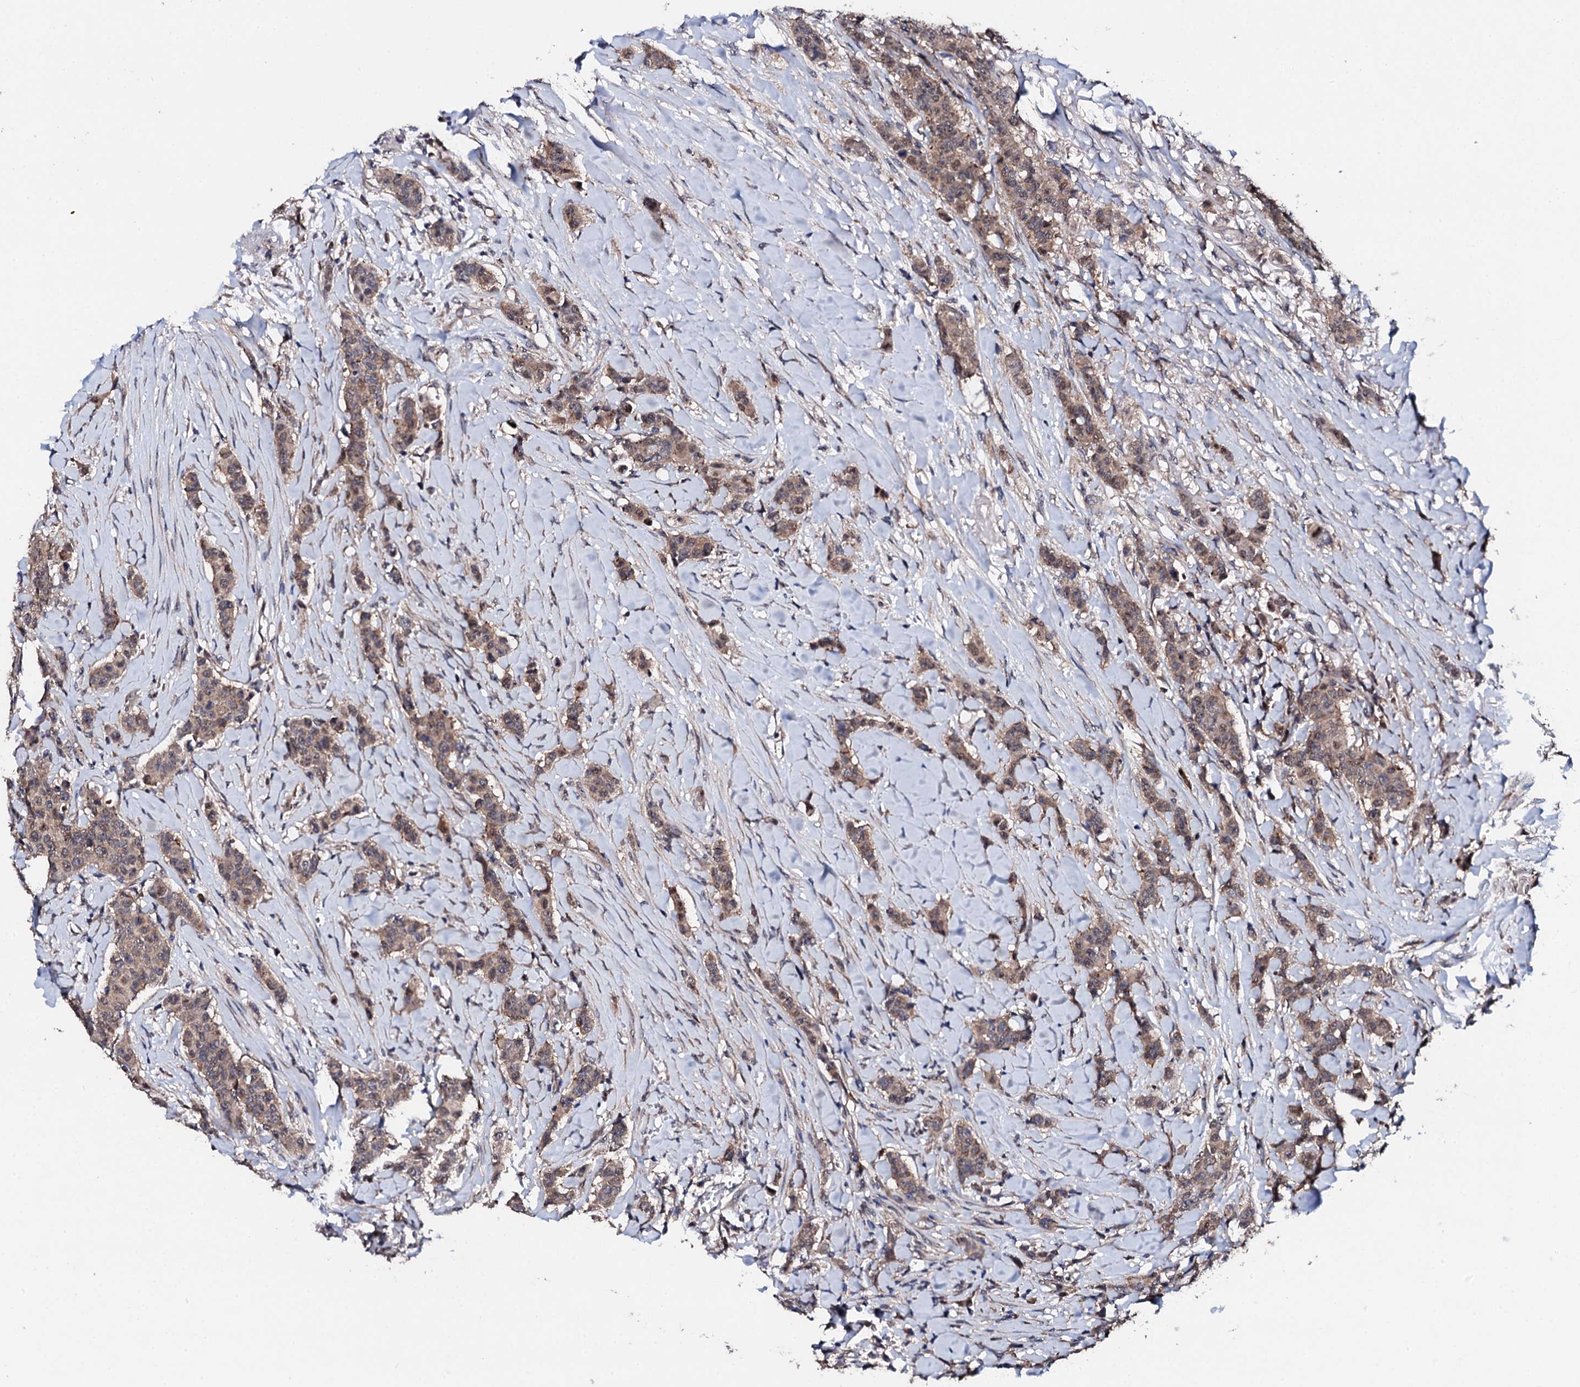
{"staining": {"intensity": "moderate", "quantity": ">75%", "location": "cytoplasmic/membranous"}, "tissue": "breast cancer", "cell_type": "Tumor cells", "image_type": "cancer", "snomed": [{"axis": "morphology", "description": "Duct carcinoma"}, {"axis": "topography", "description": "Breast"}], "caption": "This is an image of IHC staining of breast cancer, which shows moderate staining in the cytoplasmic/membranous of tumor cells.", "gene": "IP6K1", "patient": {"sex": "female", "age": 40}}